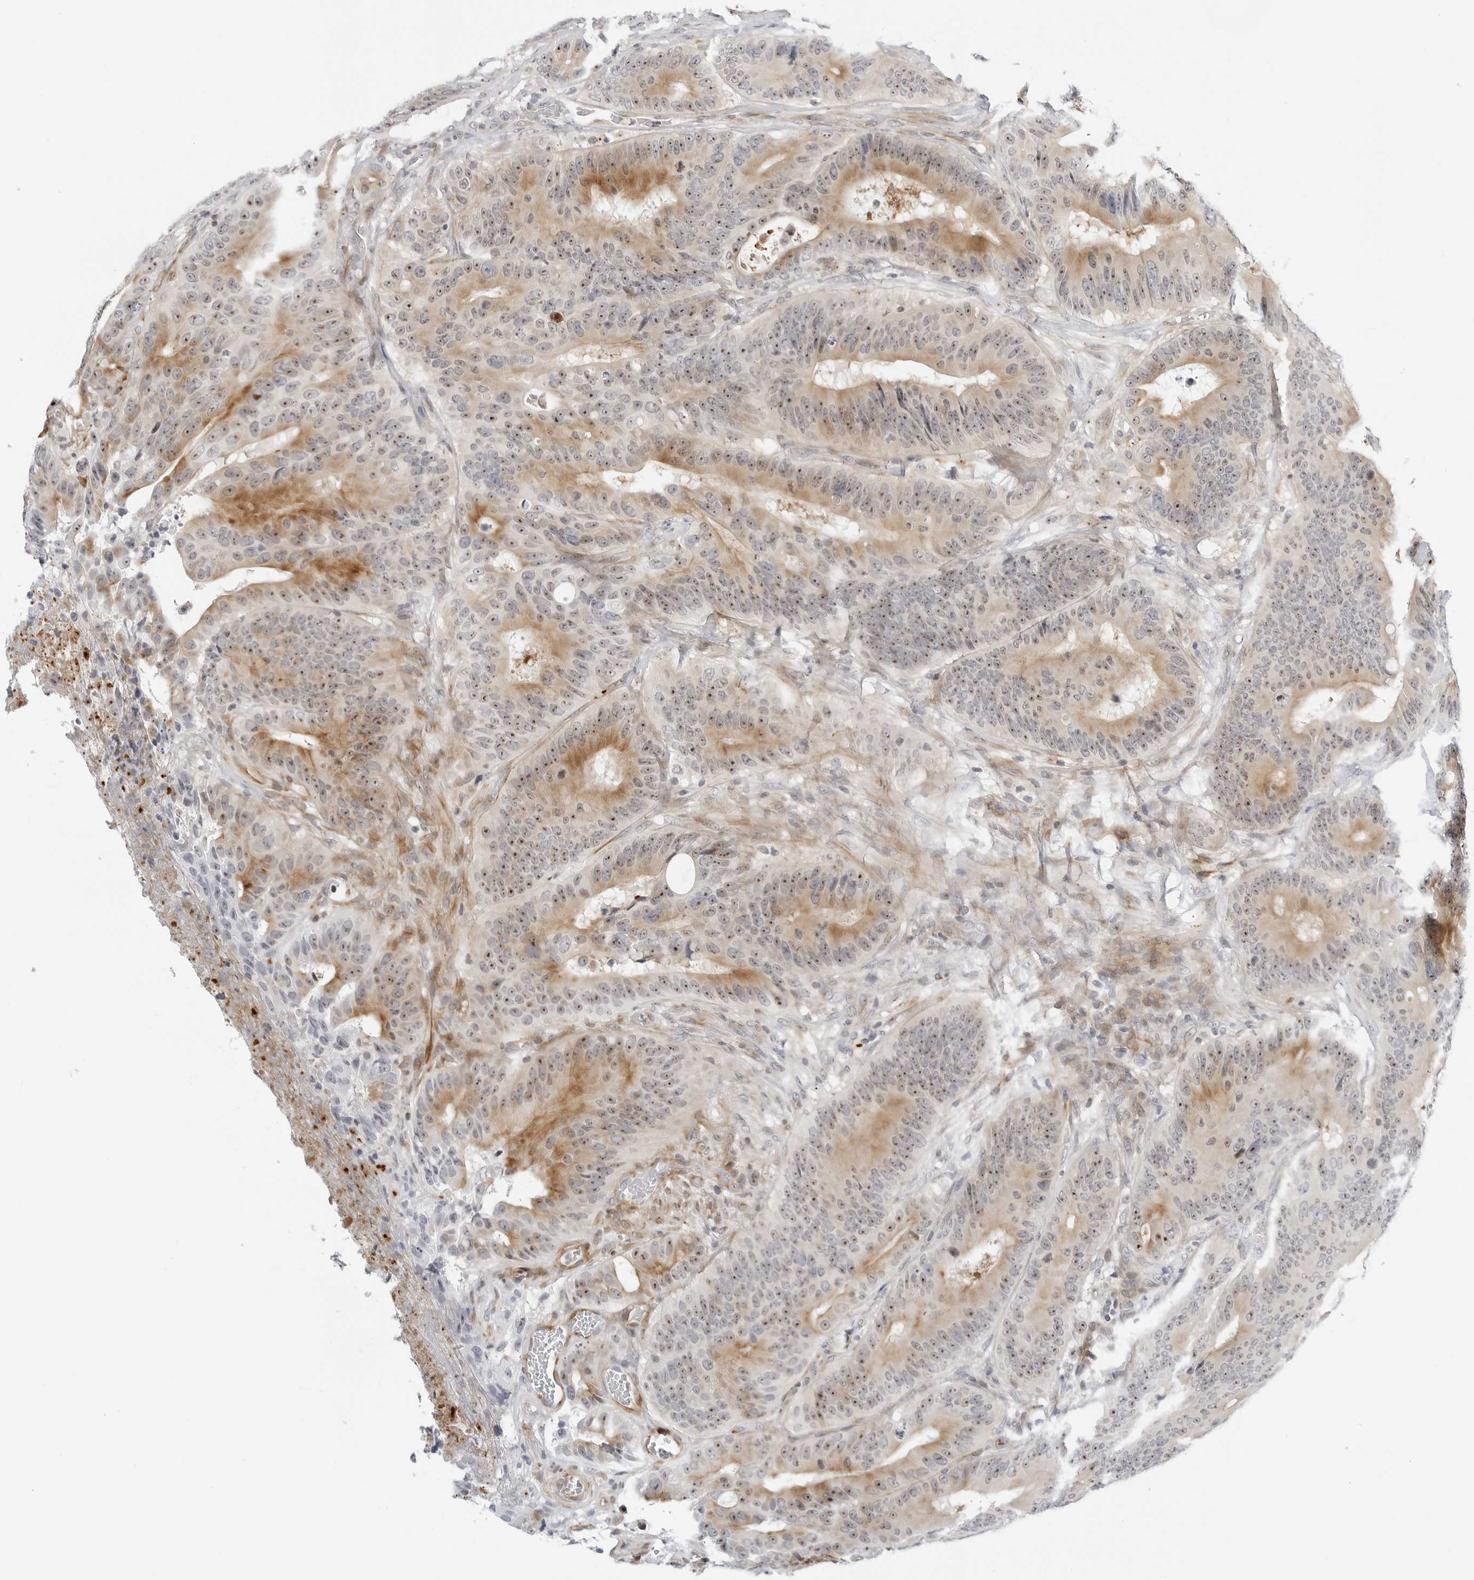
{"staining": {"intensity": "moderate", "quantity": ">75%", "location": "cytoplasmic/membranous,nuclear"}, "tissue": "colorectal cancer", "cell_type": "Tumor cells", "image_type": "cancer", "snomed": [{"axis": "morphology", "description": "Adenocarcinoma, NOS"}, {"axis": "topography", "description": "Colon"}], "caption": "Adenocarcinoma (colorectal) tissue reveals moderate cytoplasmic/membranous and nuclear staining in approximately >75% of tumor cells (IHC, brightfield microscopy, high magnification).", "gene": "MAP2K5", "patient": {"sex": "male", "age": 83}}